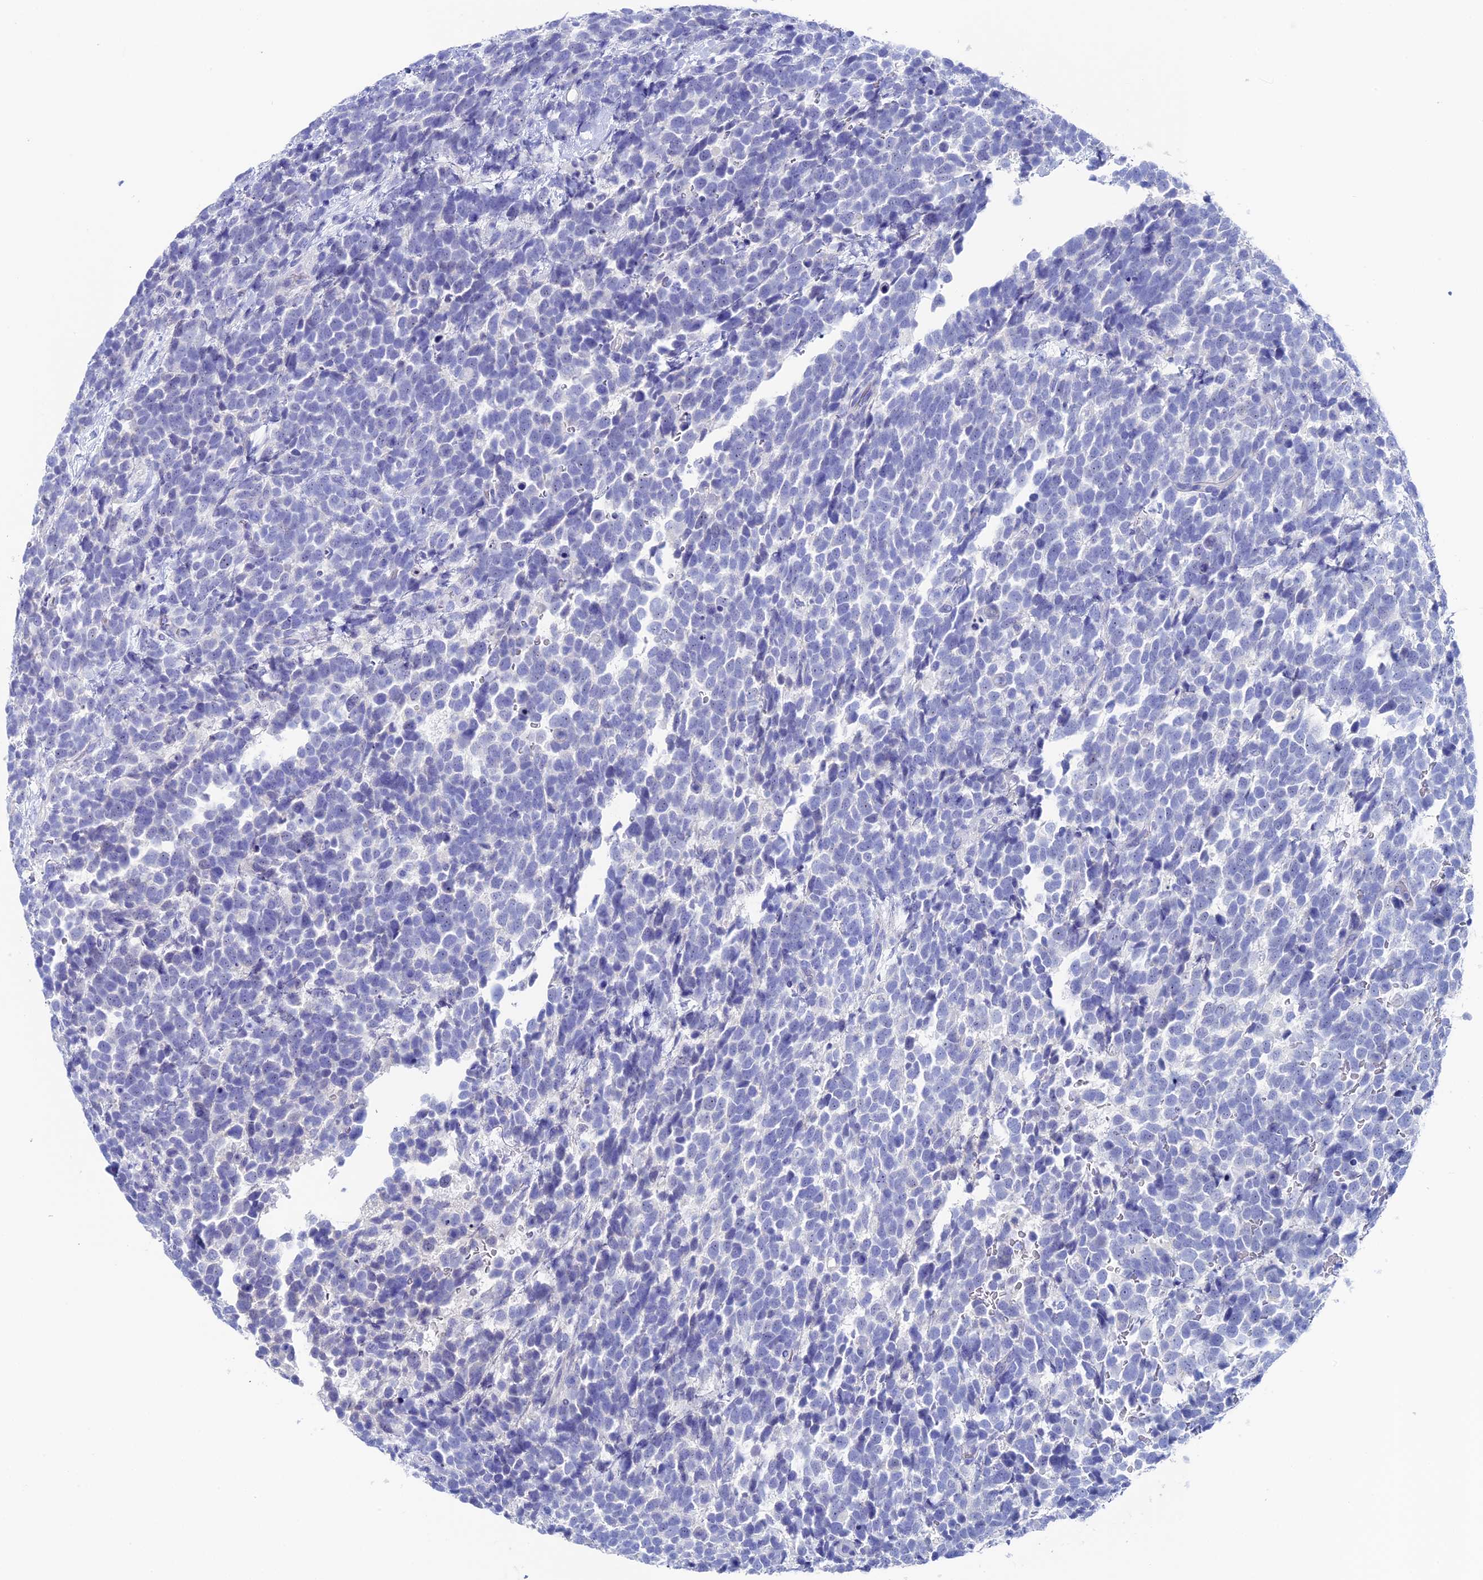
{"staining": {"intensity": "negative", "quantity": "none", "location": "none"}, "tissue": "urothelial cancer", "cell_type": "Tumor cells", "image_type": "cancer", "snomed": [{"axis": "morphology", "description": "Urothelial carcinoma, High grade"}, {"axis": "topography", "description": "Urinary bladder"}], "caption": "Immunohistochemical staining of human urothelial cancer shows no significant expression in tumor cells.", "gene": "UNC119", "patient": {"sex": "female", "age": 82}}